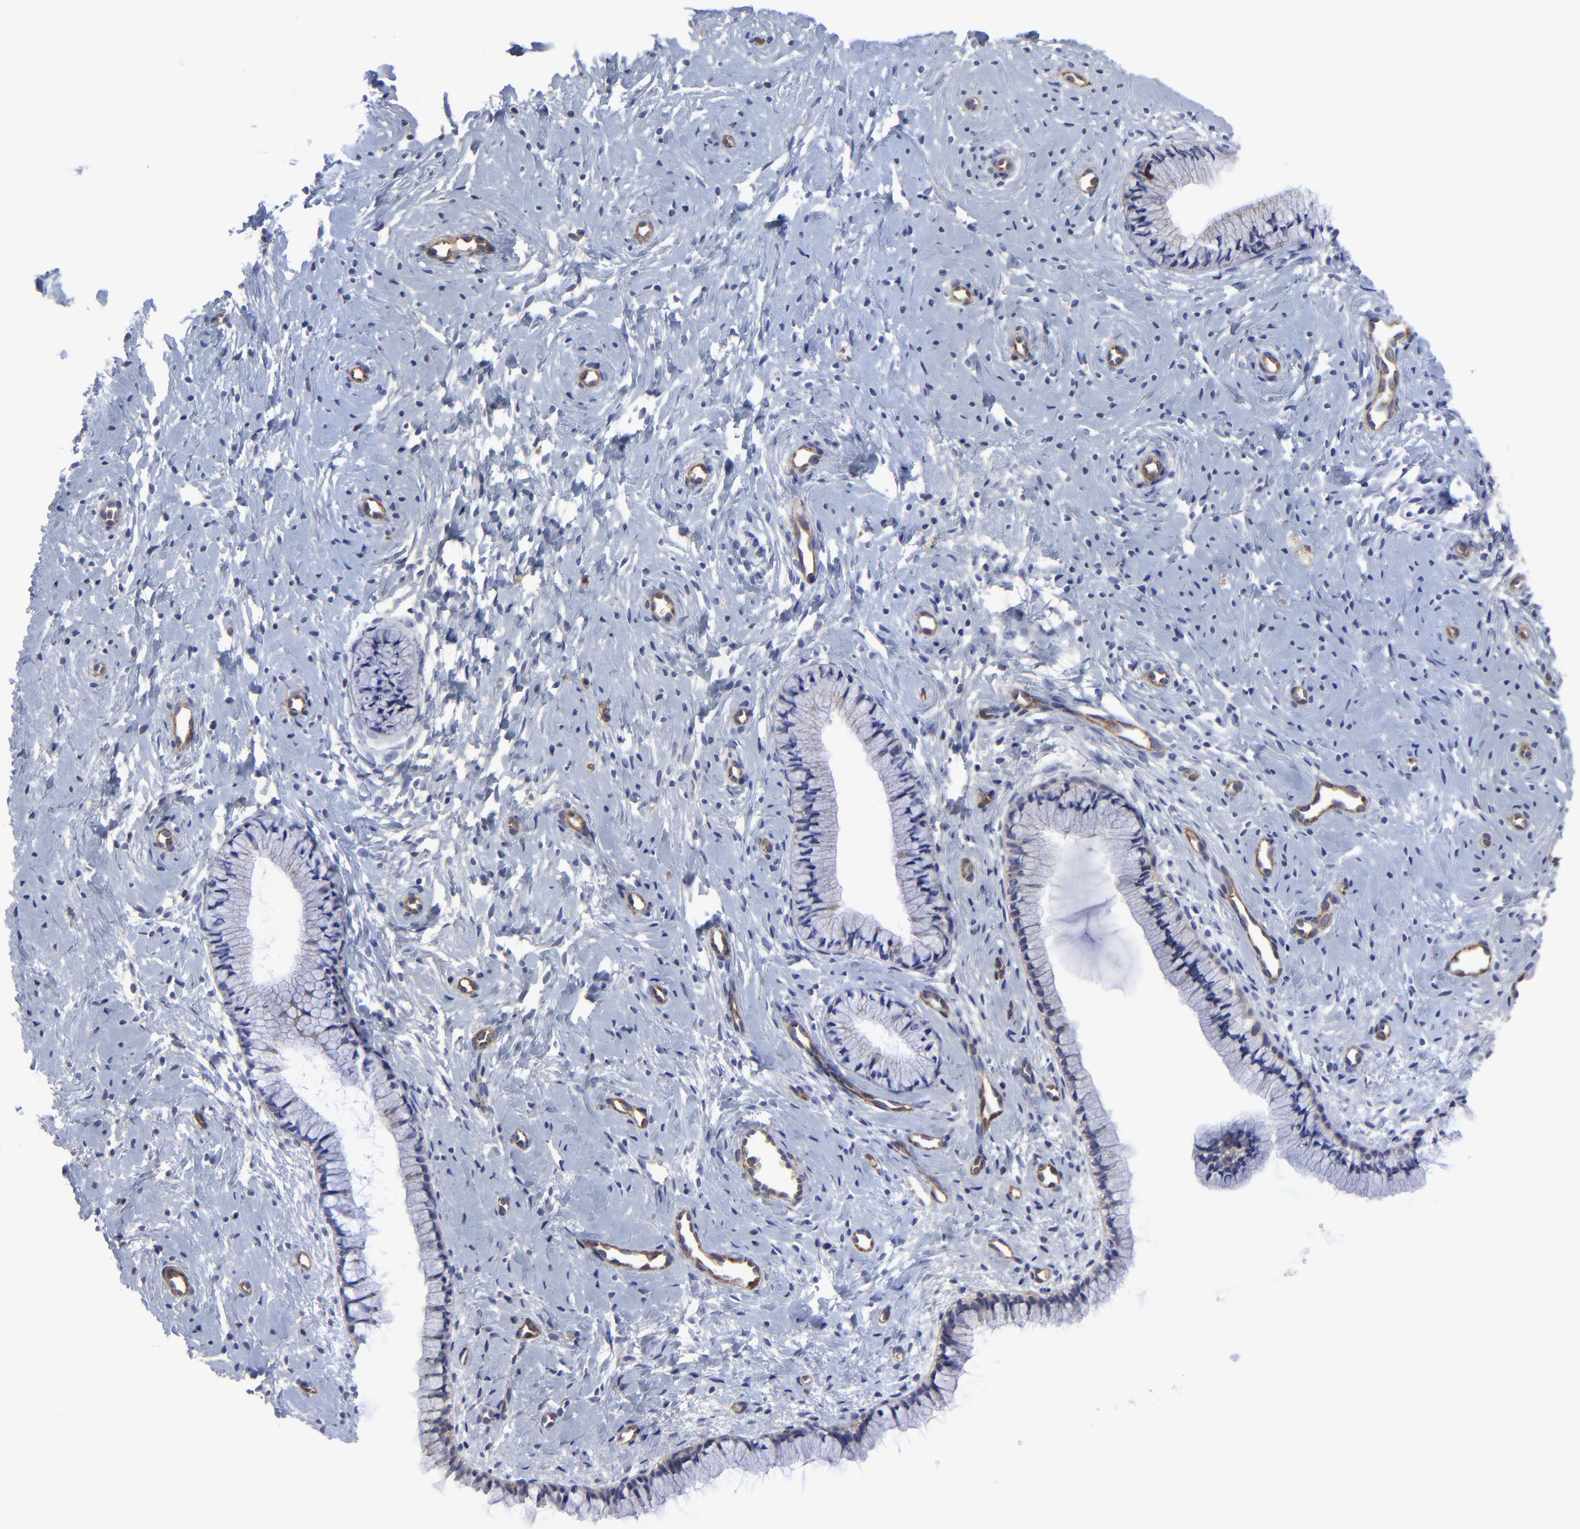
{"staining": {"intensity": "weak", "quantity": "25%-75%", "location": "cytoplasmic/membranous"}, "tissue": "cervix", "cell_type": "Glandular cells", "image_type": "normal", "snomed": [{"axis": "morphology", "description": "Normal tissue, NOS"}, {"axis": "topography", "description": "Cervix"}], "caption": "A histopathology image of cervix stained for a protein exhibits weak cytoplasmic/membranous brown staining in glandular cells. (DAB = brown stain, brightfield microscopy at high magnification).", "gene": "SULF2", "patient": {"sex": "female", "age": 46}}